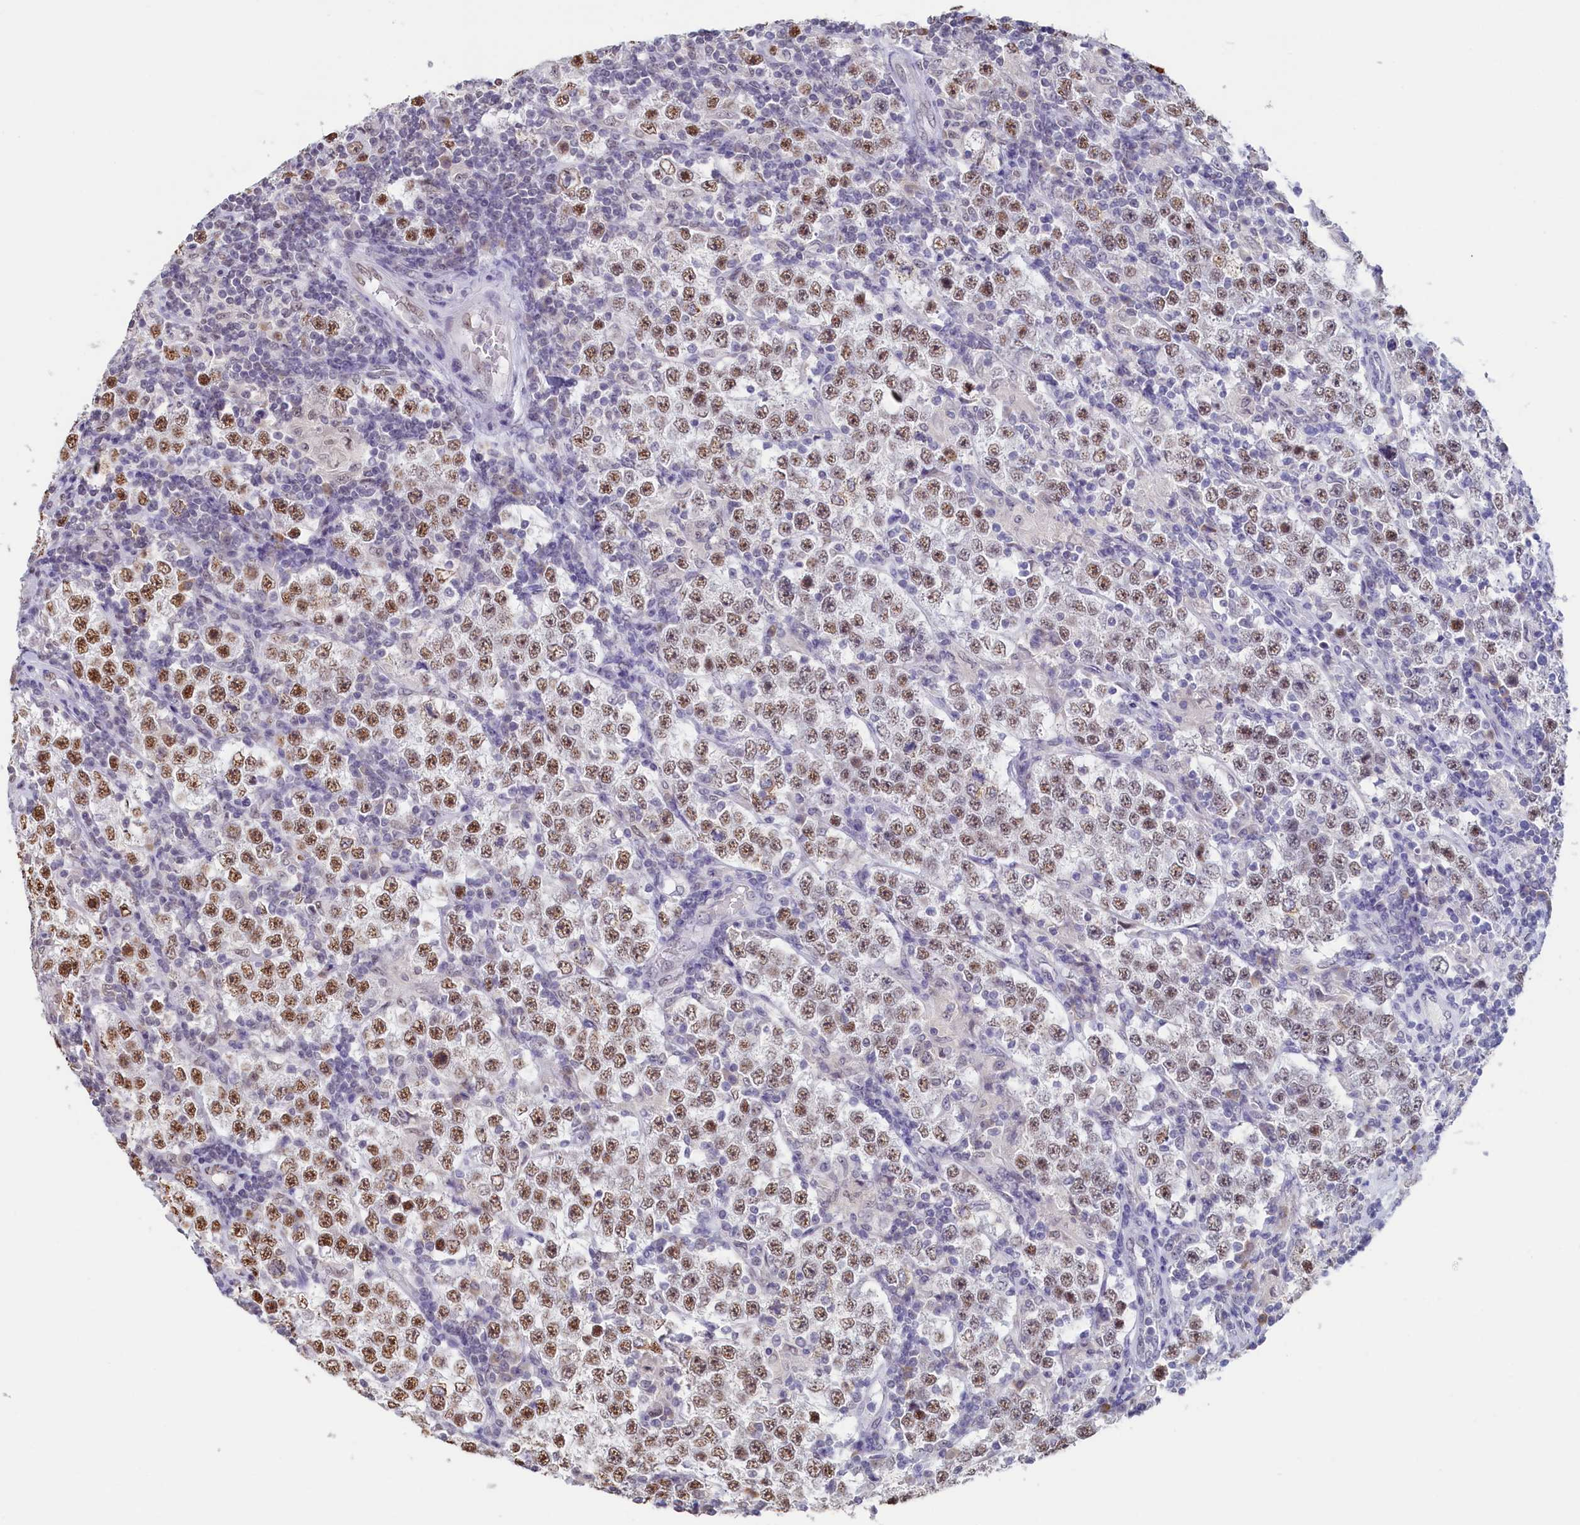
{"staining": {"intensity": "moderate", "quantity": "25%-75%", "location": "nuclear"}, "tissue": "testis cancer", "cell_type": "Tumor cells", "image_type": "cancer", "snomed": [{"axis": "morphology", "description": "Normal tissue, NOS"}, {"axis": "morphology", "description": "Urothelial carcinoma, High grade"}, {"axis": "morphology", "description": "Seminoma, NOS"}, {"axis": "morphology", "description": "Carcinoma, Embryonal, NOS"}, {"axis": "topography", "description": "Urinary bladder"}, {"axis": "topography", "description": "Testis"}], "caption": "Moderate nuclear expression is present in approximately 25%-75% of tumor cells in testis embryonal carcinoma.", "gene": "MOSPD3", "patient": {"sex": "male", "age": 41}}